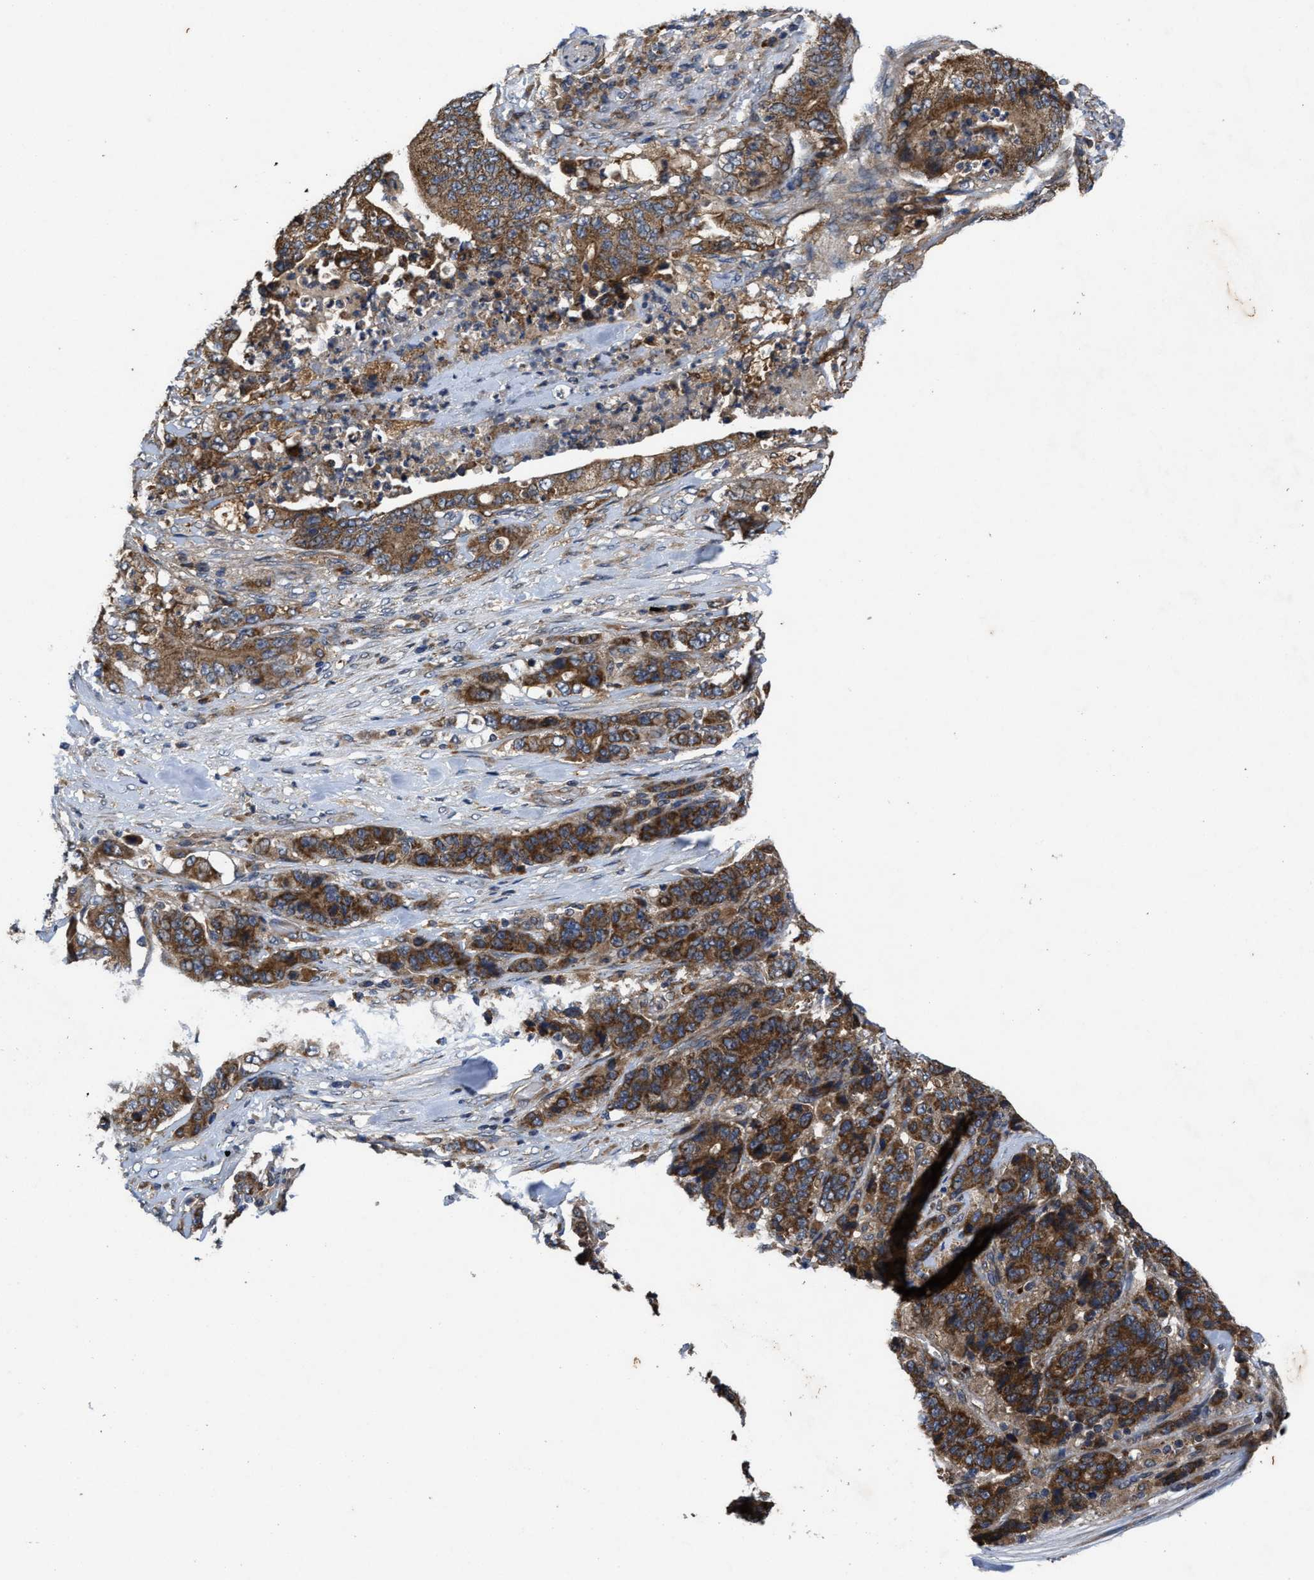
{"staining": {"intensity": "strong", "quantity": ">75%", "location": "cytoplasmic/membranous"}, "tissue": "stomach cancer", "cell_type": "Tumor cells", "image_type": "cancer", "snomed": [{"axis": "morphology", "description": "Adenocarcinoma, NOS"}, {"axis": "topography", "description": "Stomach"}], "caption": "Adenocarcinoma (stomach) stained with a brown dye displays strong cytoplasmic/membranous positive expression in approximately >75% of tumor cells.", "gene": "EFNA4", "patient": {"sex": "female", "age": 73}}